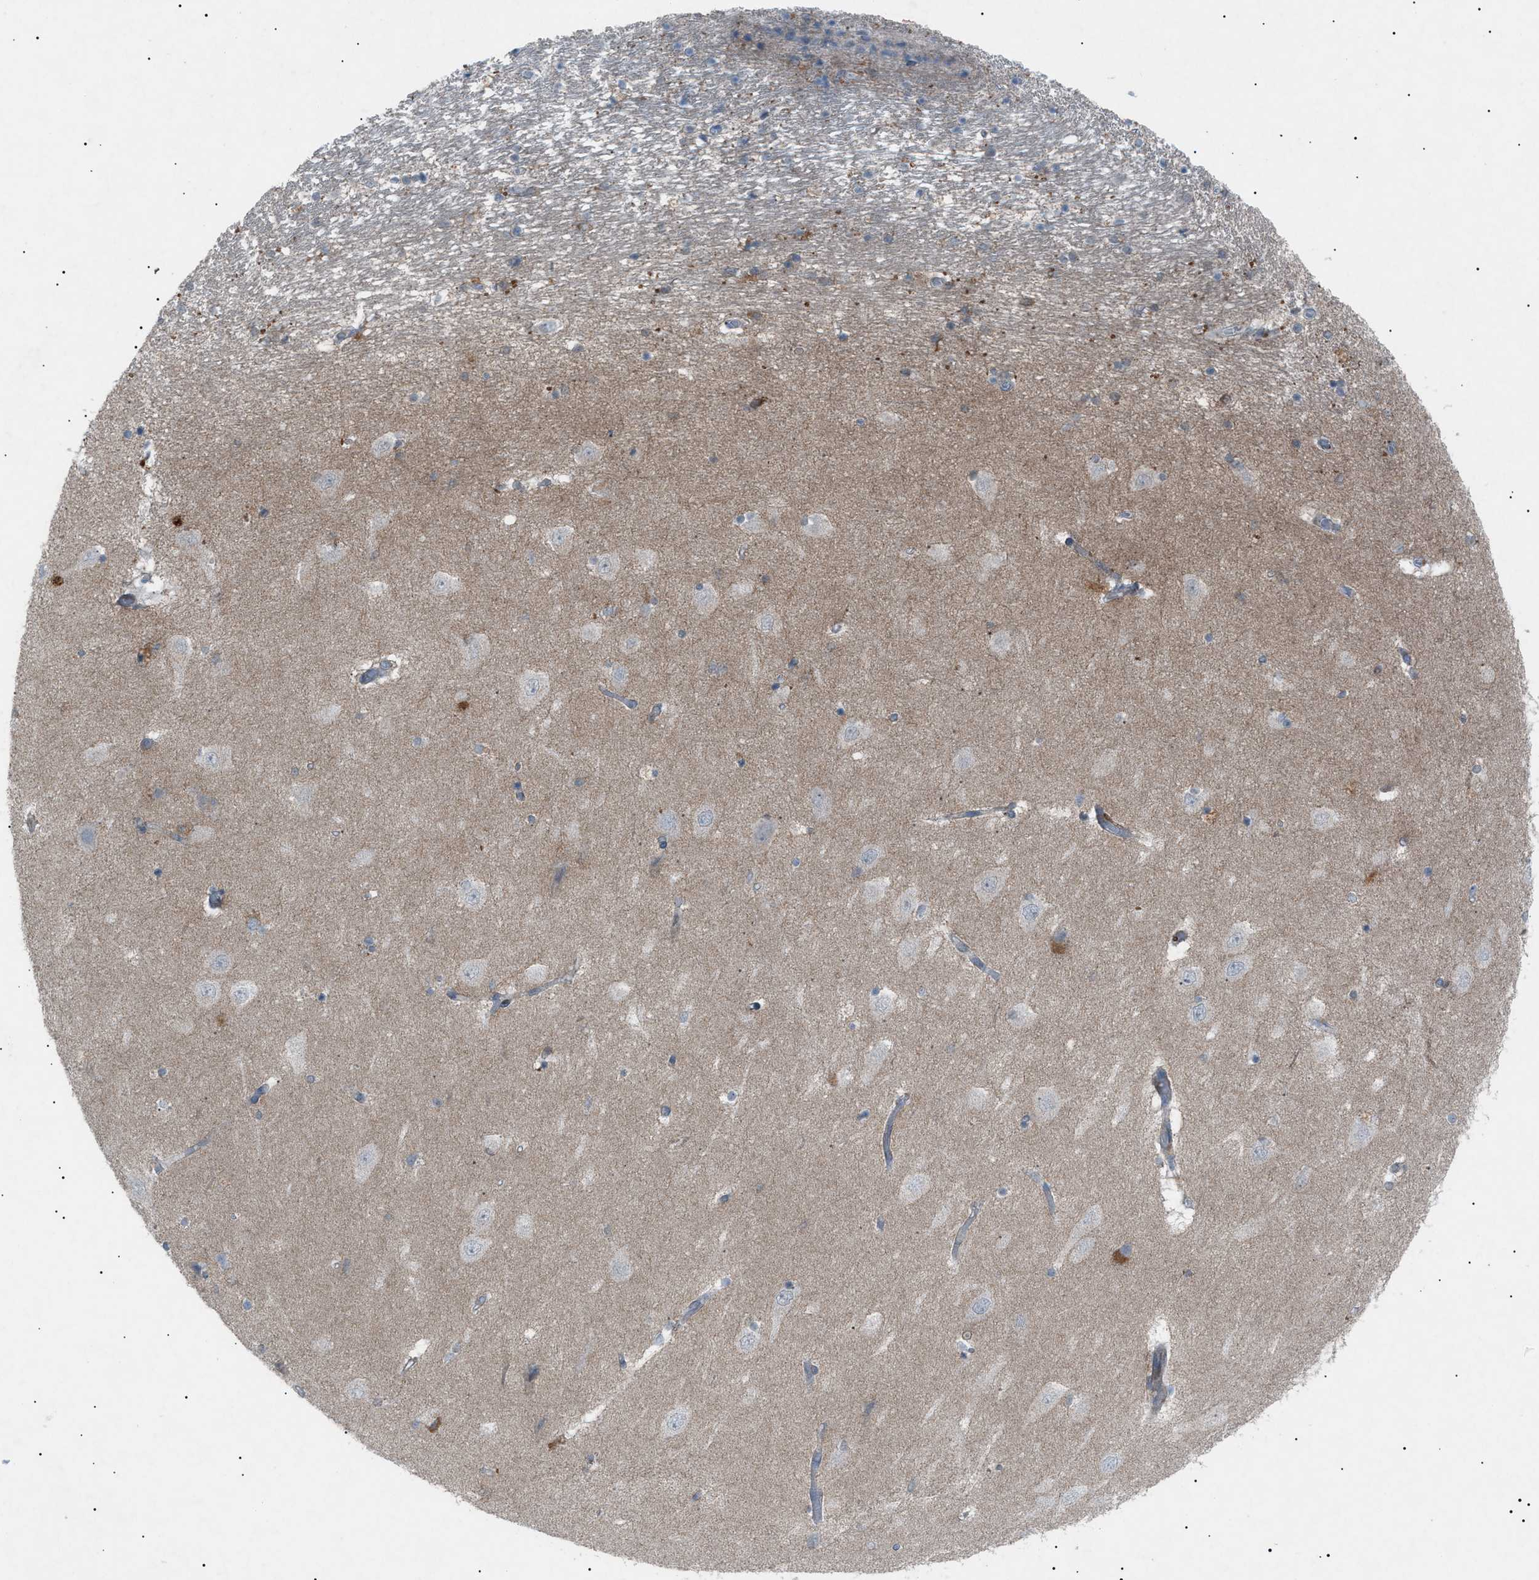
{"staining": {"intensity": "moderate", "quantity": "25%-75%", "location": "cytoplasmic/membranous"}, "tissue": "hippocampus", "cell_type": "Glial cells", "image_type": "normal", "snomed": [{"axis": "morphology", "description": "Normal tissue, NOS"}, {"axis": "topography", "description": "Hippocampus"}], "caption": "Immunohistochemical staining of benign hippocampus demonstrates medium levels of moderate cytoplasmic/membranous expression in approximately 25%-75% of glial cells.", "gene": "BTK", "patient": {"sex": "female", "age": 54}}